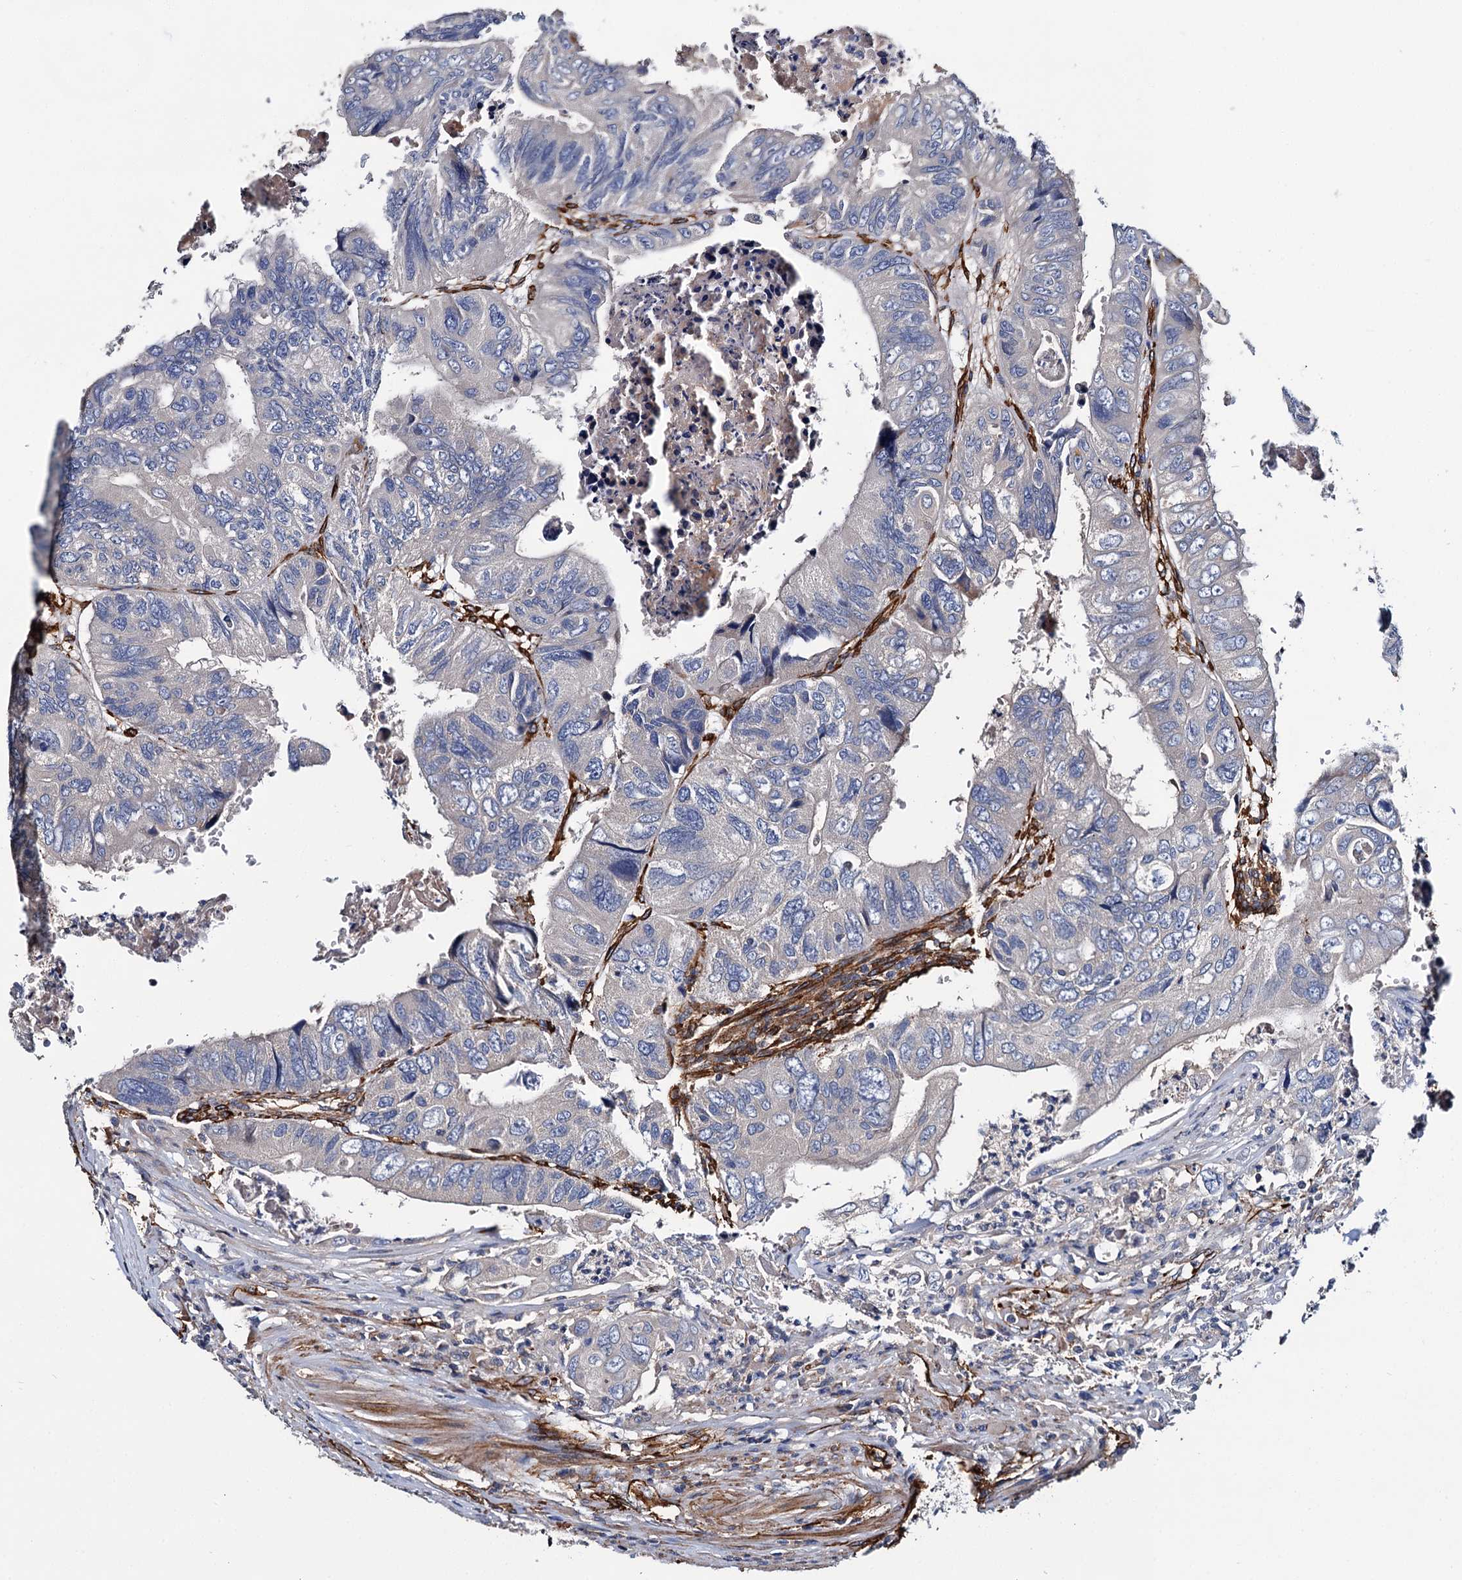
{"staining": {"intensity": "negative", "quantity": "none", "location": "none"}, "tissue": "colorectal cancer", "cell_type": "Tumor cells", "image_type": "cancer", "snomed": [{"axis": "morphology", "description": "Adenocarcinoma, NOS"}, {"axis": "topography", "description": "Rectum"}], "caption": "This is an immunohistochemistry micrograph of colorectal cancer (adenocarcinoma). There is no positivity in tumor cells.", "gene": "CACNA1C", "patient": {"sex": "male", "age": 63}}